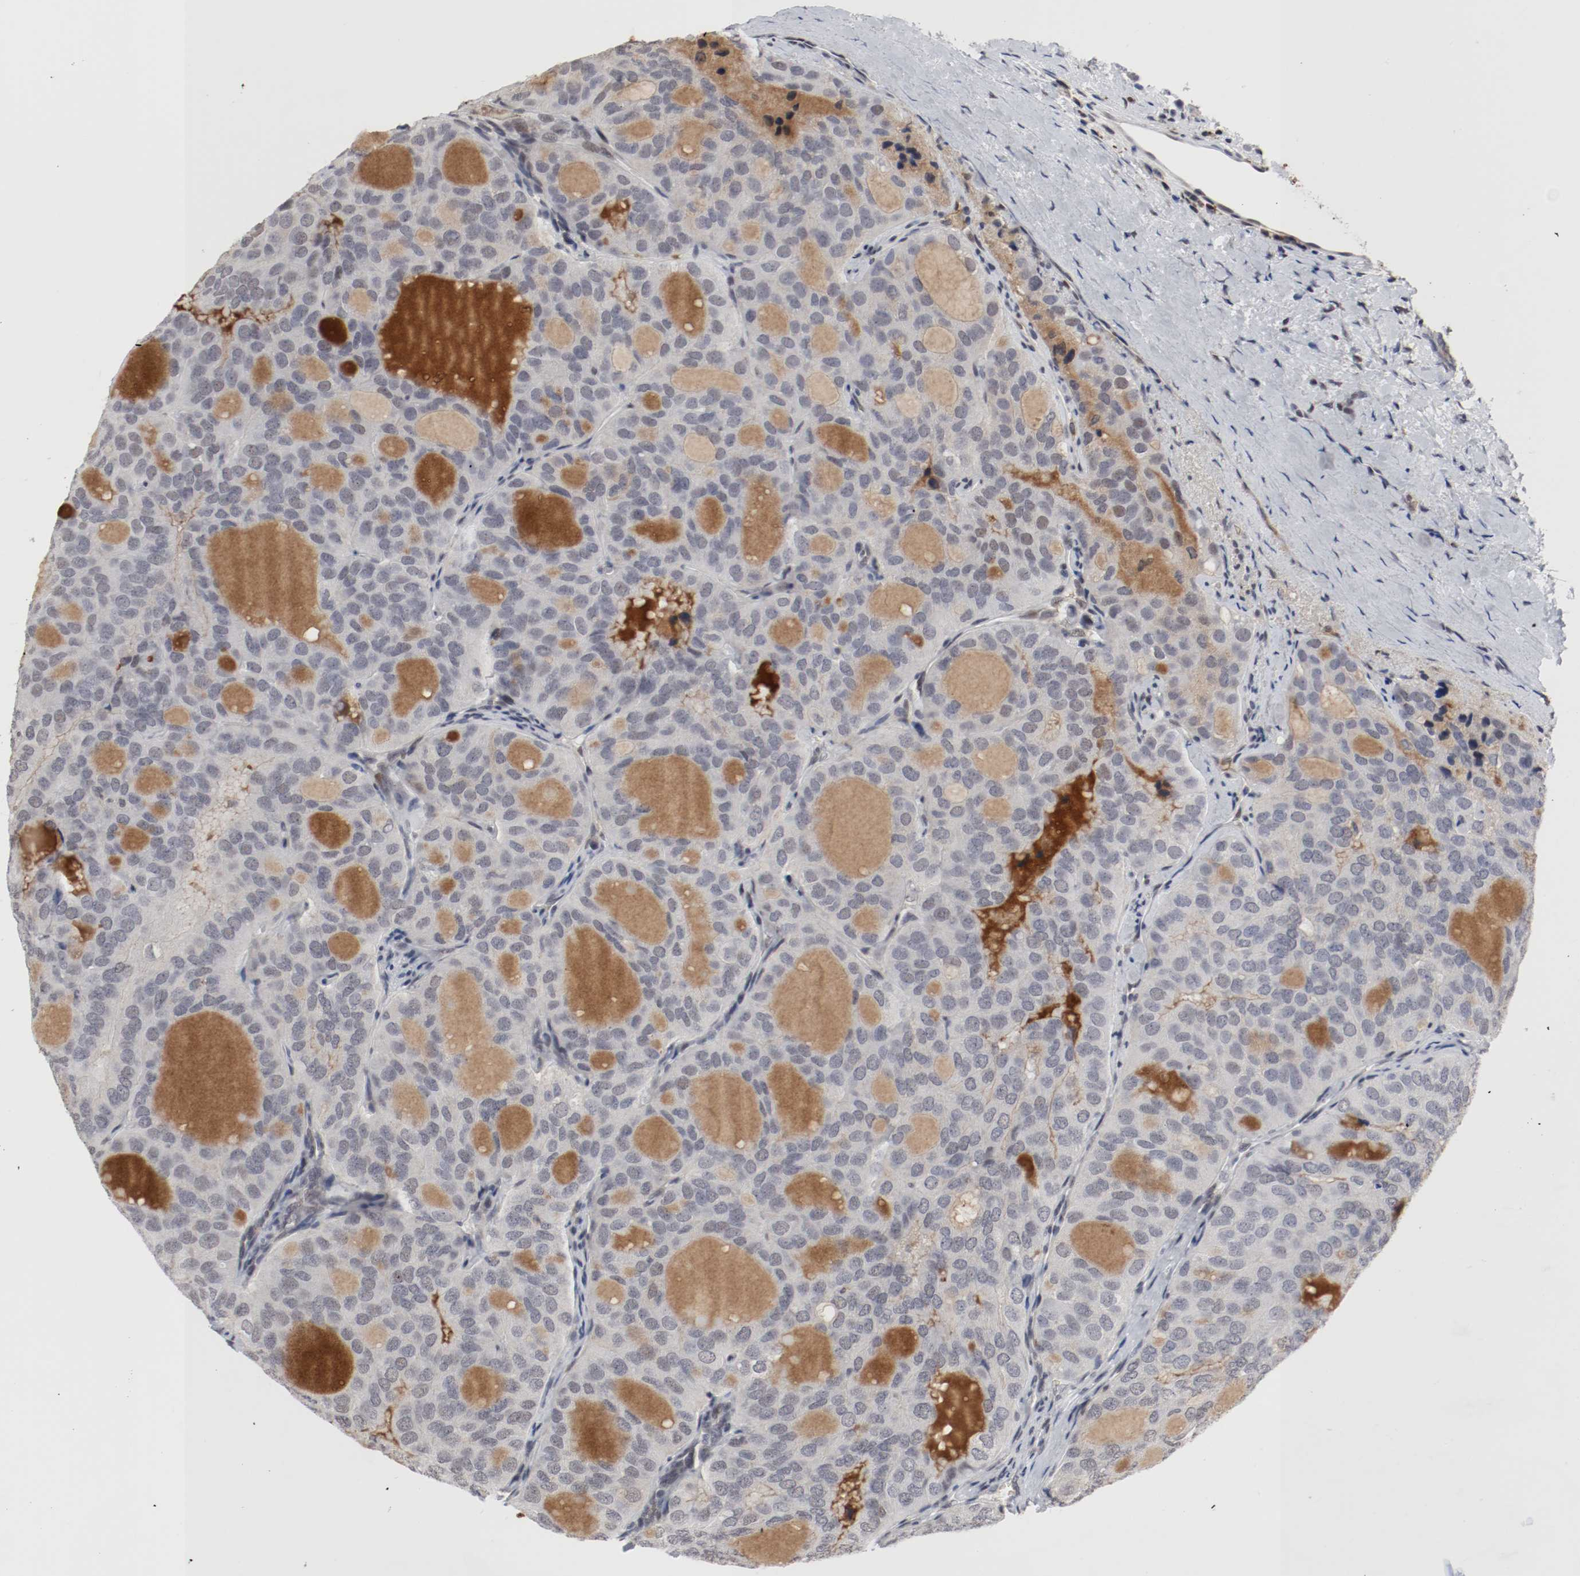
{"staining": {"intensity": "weak", "quantity": "<25%", "location": "cytoplasmic/membranous"}, "tissue": "thyroid cancer", "cell_type": "Tumor cells", "image_type": "cancer", "snomed": [{"axis": "morphology", "description": "Follicular adenoma carcinoma, NOS"}, {"axis": "topography", "description": "Thyroid gland"}], "caption": "Tumor cells are negative for protein expression in human thyroid cancer.", "gene": "JUND", "patient": {"sex": "male", "age": 75}}